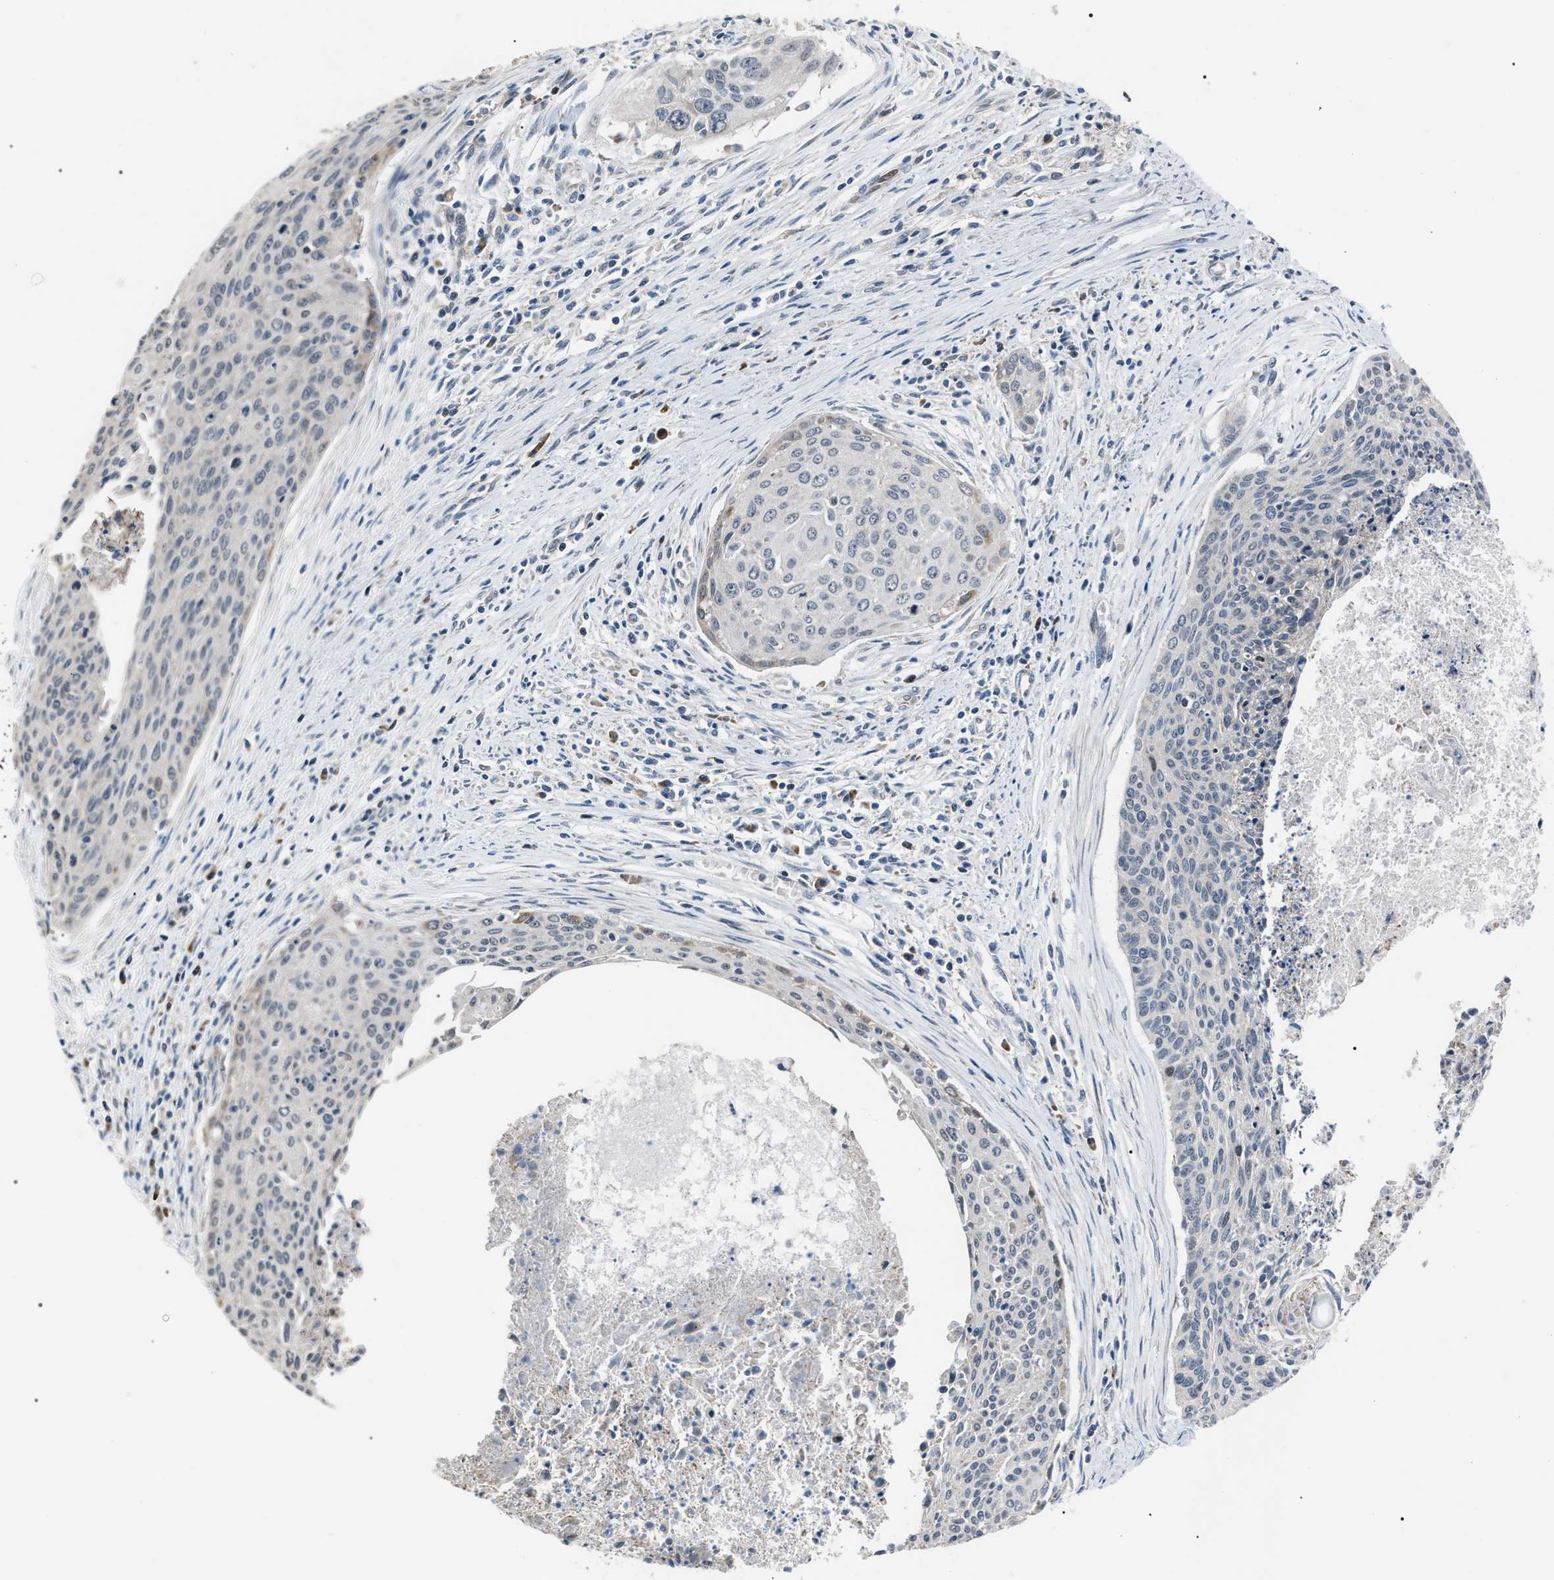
{"staining": {"intensity": "negative", "quantity": "none", "location": "none"}, "tissue": "cervical cancer", "cell_type": "Tumor cells", "image_type": "cancer", "snomed": [{"axis": "morphology", "description": "Squamous cell carcinoma, NOS"}, {"axis": "topography", "description": "Cervix"}], "caption": "The immunohistochemistry histopathology image has no significant expression in tumor cells of cervical squamous cell carcinoma tissue. Brightfield microscopy of IHC stained with DAB (3,3'-diaminobenzidine) (brown) and hematoxylin (blue), captured at high magnification.", "gene": "AGO2", "patient": {"sex": "female", "age": 55}}